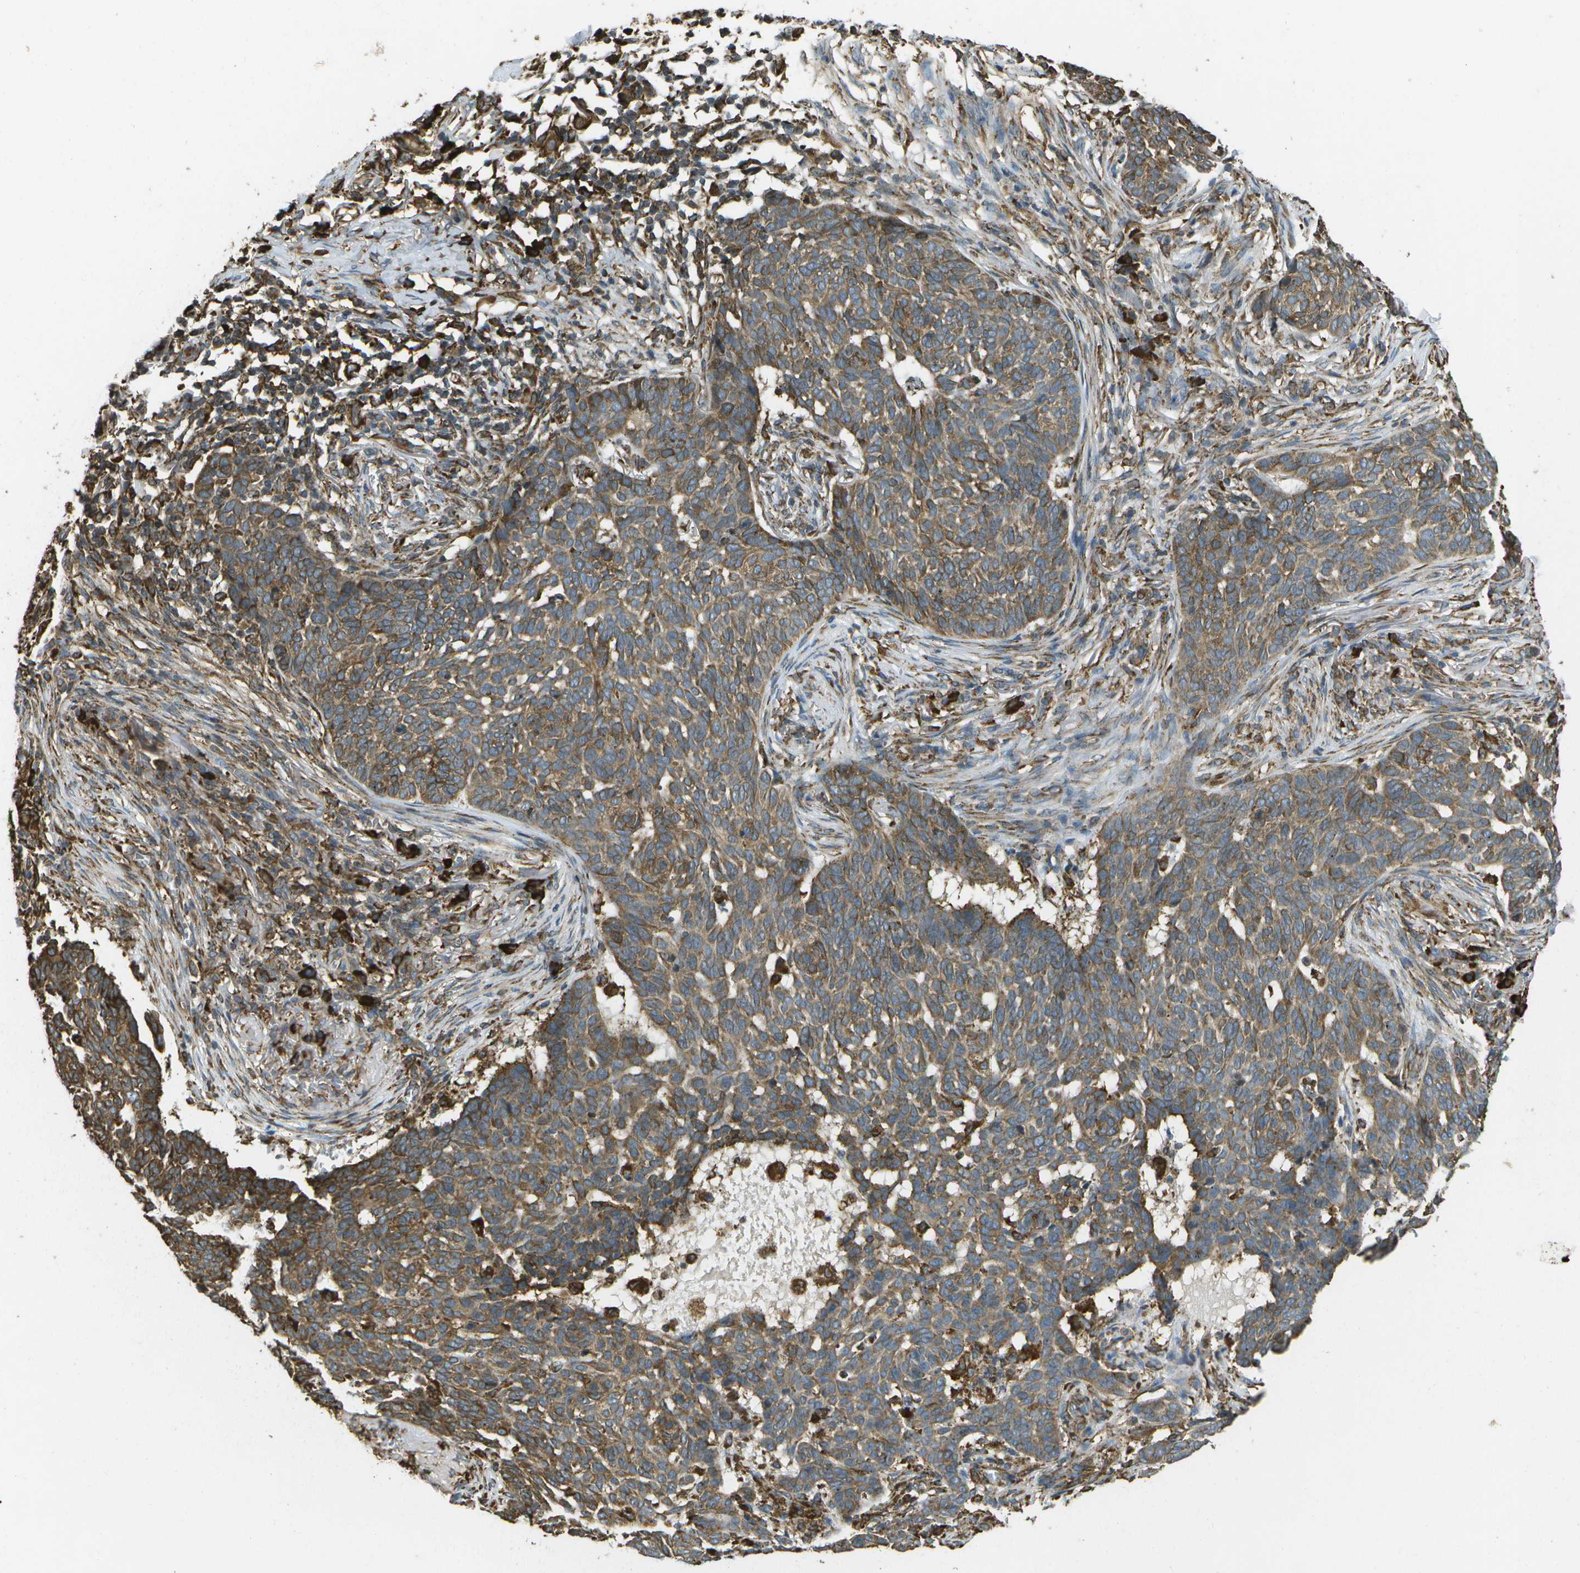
{"staining": {"intensity": "moderate", "quantity": ">75%", "location": "cytoplasmic/membranous"}, "tissue": "skin cancer", "cell_type": "Tumor cells", "image_type": "cancer", "snomed": [{"axis": "morphology", "description": "Basal cell carcinoma"}, {"axis": "topography", "description": "Skin"}], "caption": "A micrograph showing moderate cytoplasmic/membranous staining in approximately >75% of tumor cells in skin cancer, as visualized by brown immunohistochemical staining.", "gene": "PDIA4", "patient": {"sex": "male", "age": 85}}